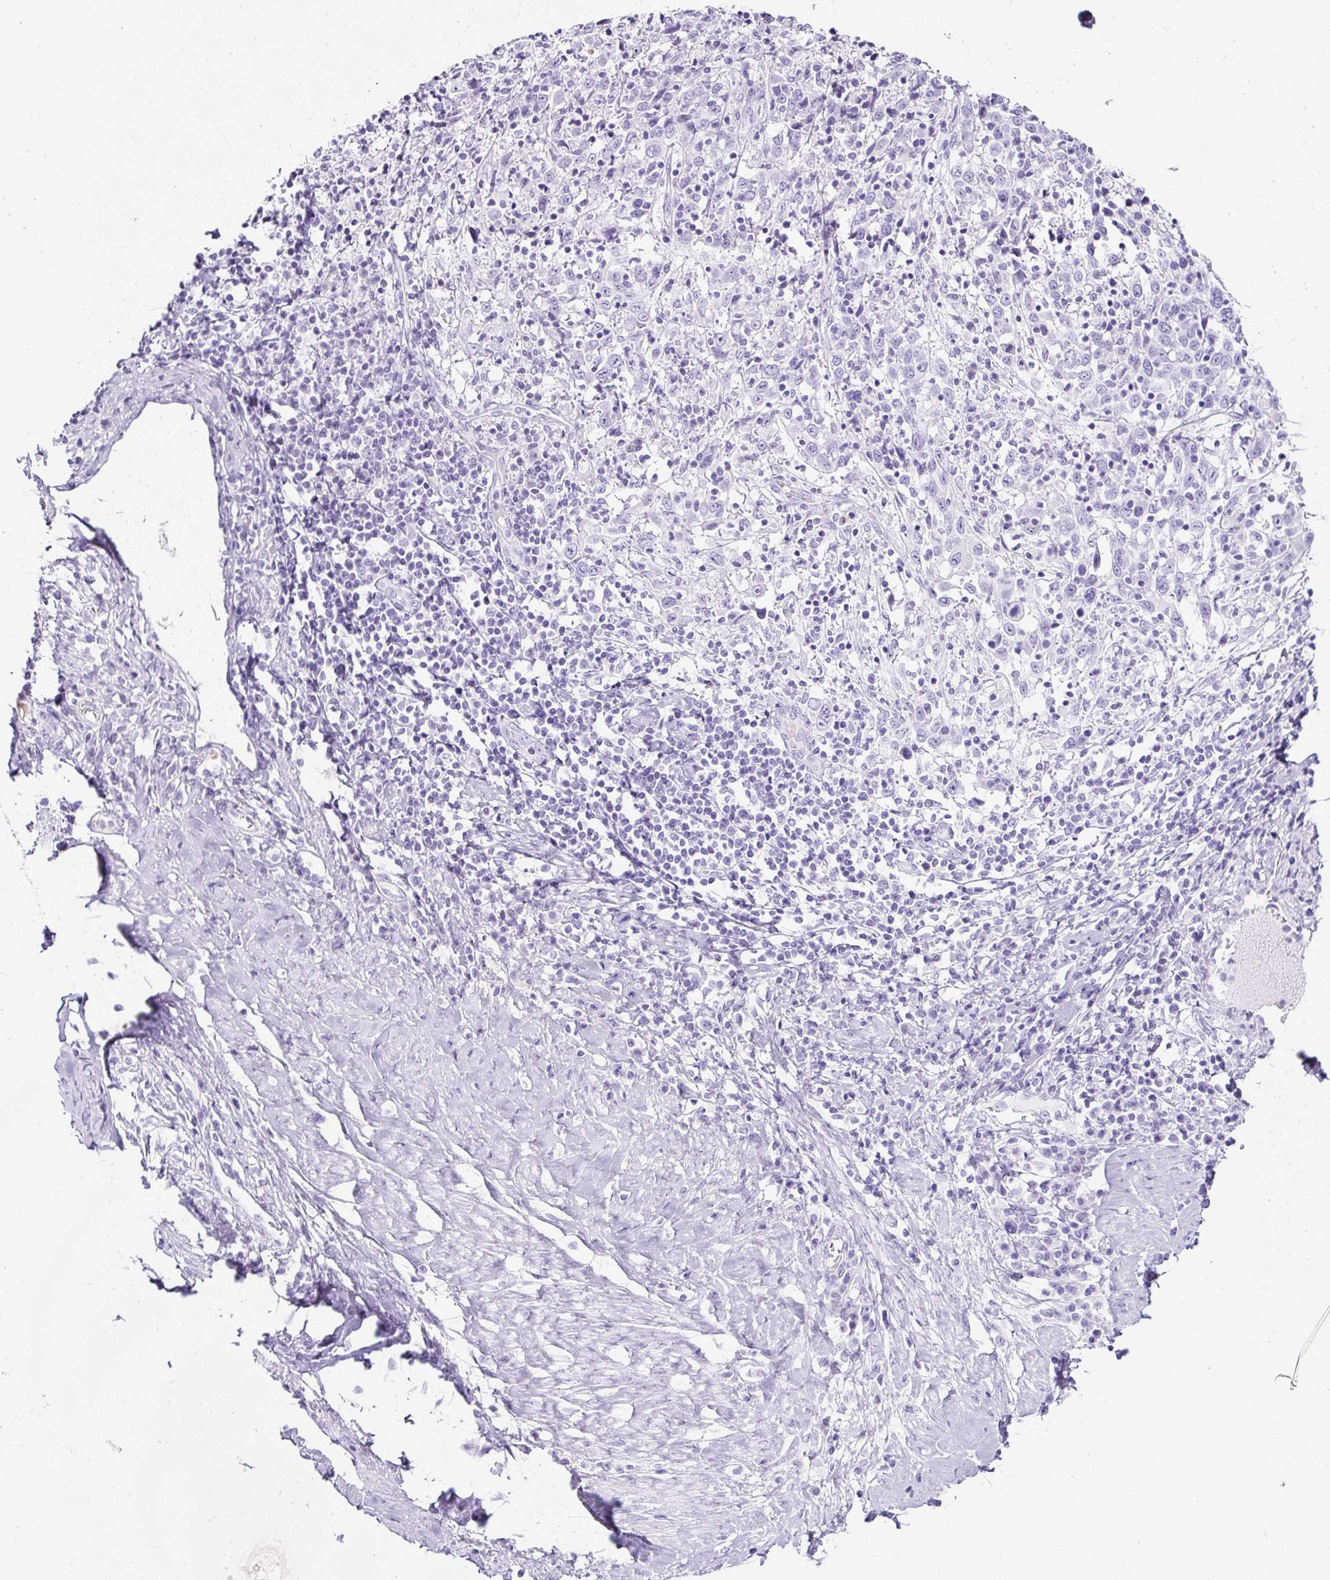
{"staining": {"intensity": "negative", "quantity": "none", "location": "none"}, "tissue": "cervical cancer", "cell_type": "Tumor cells", "image_type": "cancer", "snomed": [{"axis": "morphology", "description": "Squamous cell carcinoma, NOS"}, {"axis": "topography", "description": "Cervix"}], "caption": "This is a image of immunohistochemistry (IHC) staining of cervical cancer, which shows no positivity in tumor cells. The staining is performed using DAB brown chromogen with nuclei counter-stained in using hematoxylin.", "gene": "TMEM200B", "patient": {"sex": "female", "age": 46}}